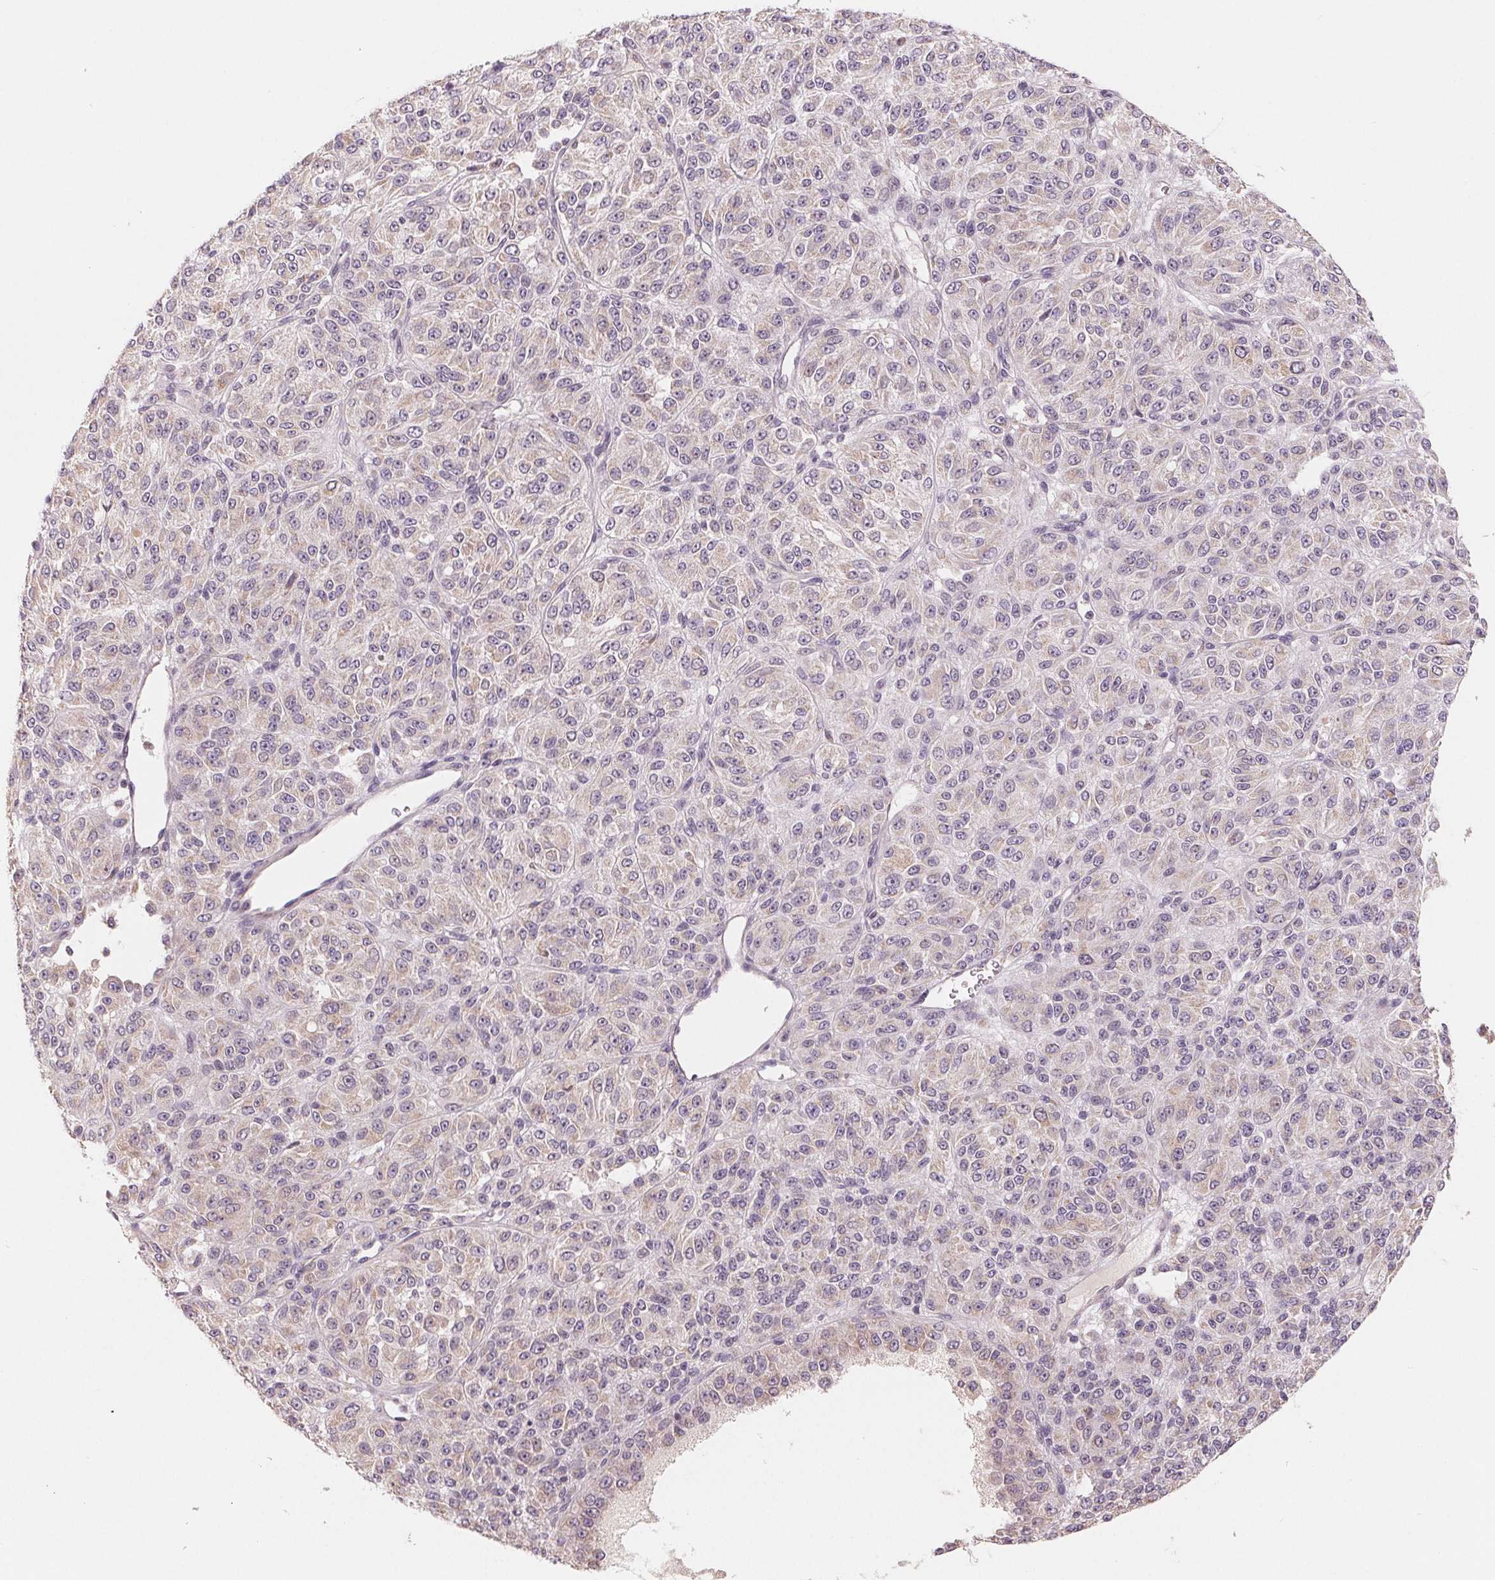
{"staining": {"intensity": "weak", "quantity": "<25%", "location": "cytoplasmic/membranous"}, "tissue": "melanoma", "cell_type": "Tumor cells", "image_type": "cancer", "snomed": [{"axis": "morphology", "description": "Malignant melanoma, Metastatic site"}, {"axis": "topography", "description": "Brain"}], "caption": "Immunohistochemistry (IHC) of melanoma displays no positivity in tumor cells.", "gene": "AQP8", "patient": {"sex": "female", "age": 56}}